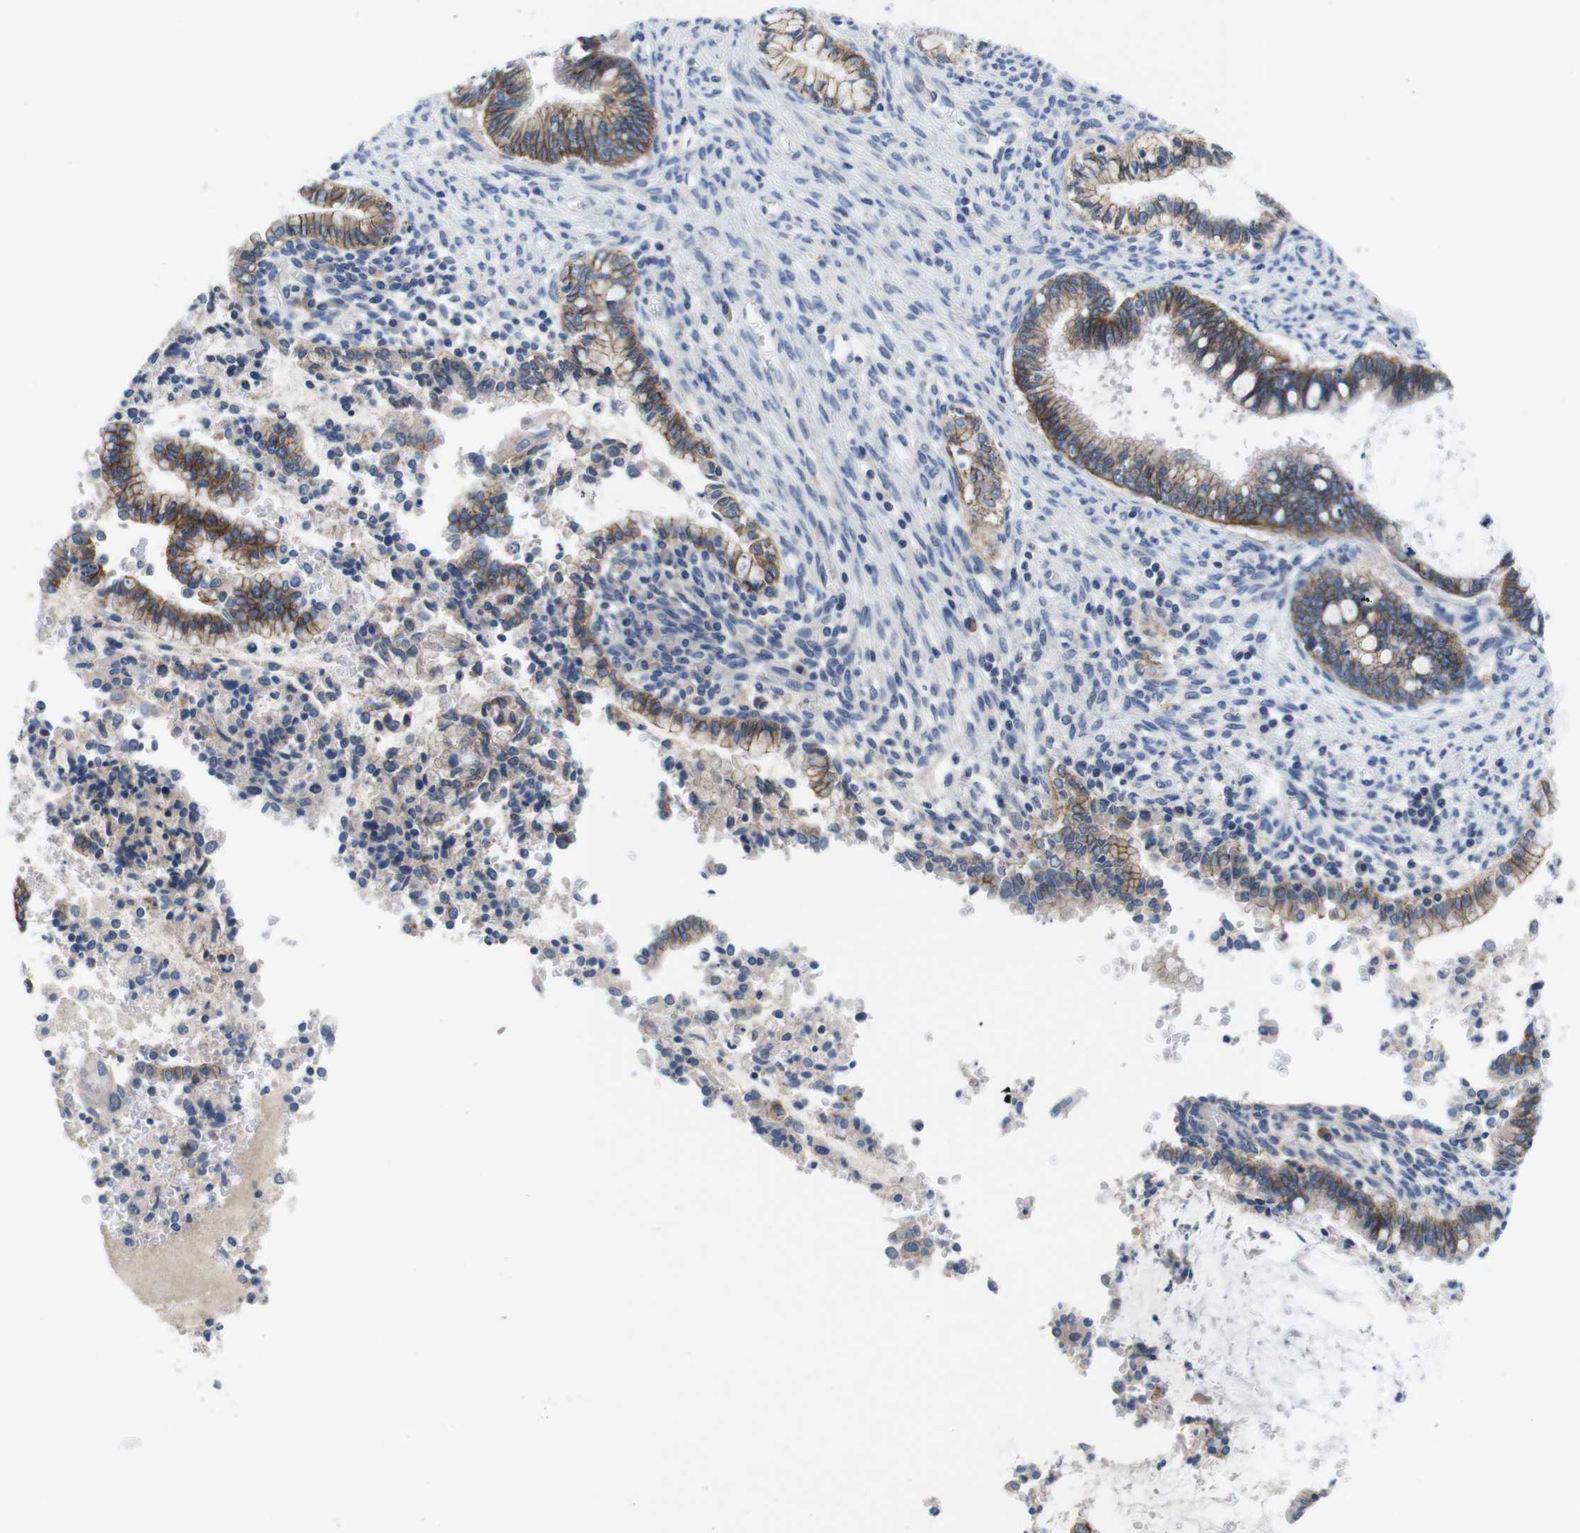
{"staining": {"intensity": "moderate", "quantity": ">75%", "location": "cytoplasmic/membranous"}, "tissue": "cervical cancer", "cell_type": "Tumor cells", "image_type": "cancer", "snomed": [{"axis": "morphology", "description": "Adenocarcinoma, NOS"}, {"axis": "topography", "description": "Cervix"}], "caption": "About >75% of tumor cells in human adenocarcinoma (cervical) reveal moderate cytoplasmic/membranous protein expression as visualized by brown immunohistochemical staining.", "gene": "SCRIB", "patient": {"sex": "female", "age": 44}}